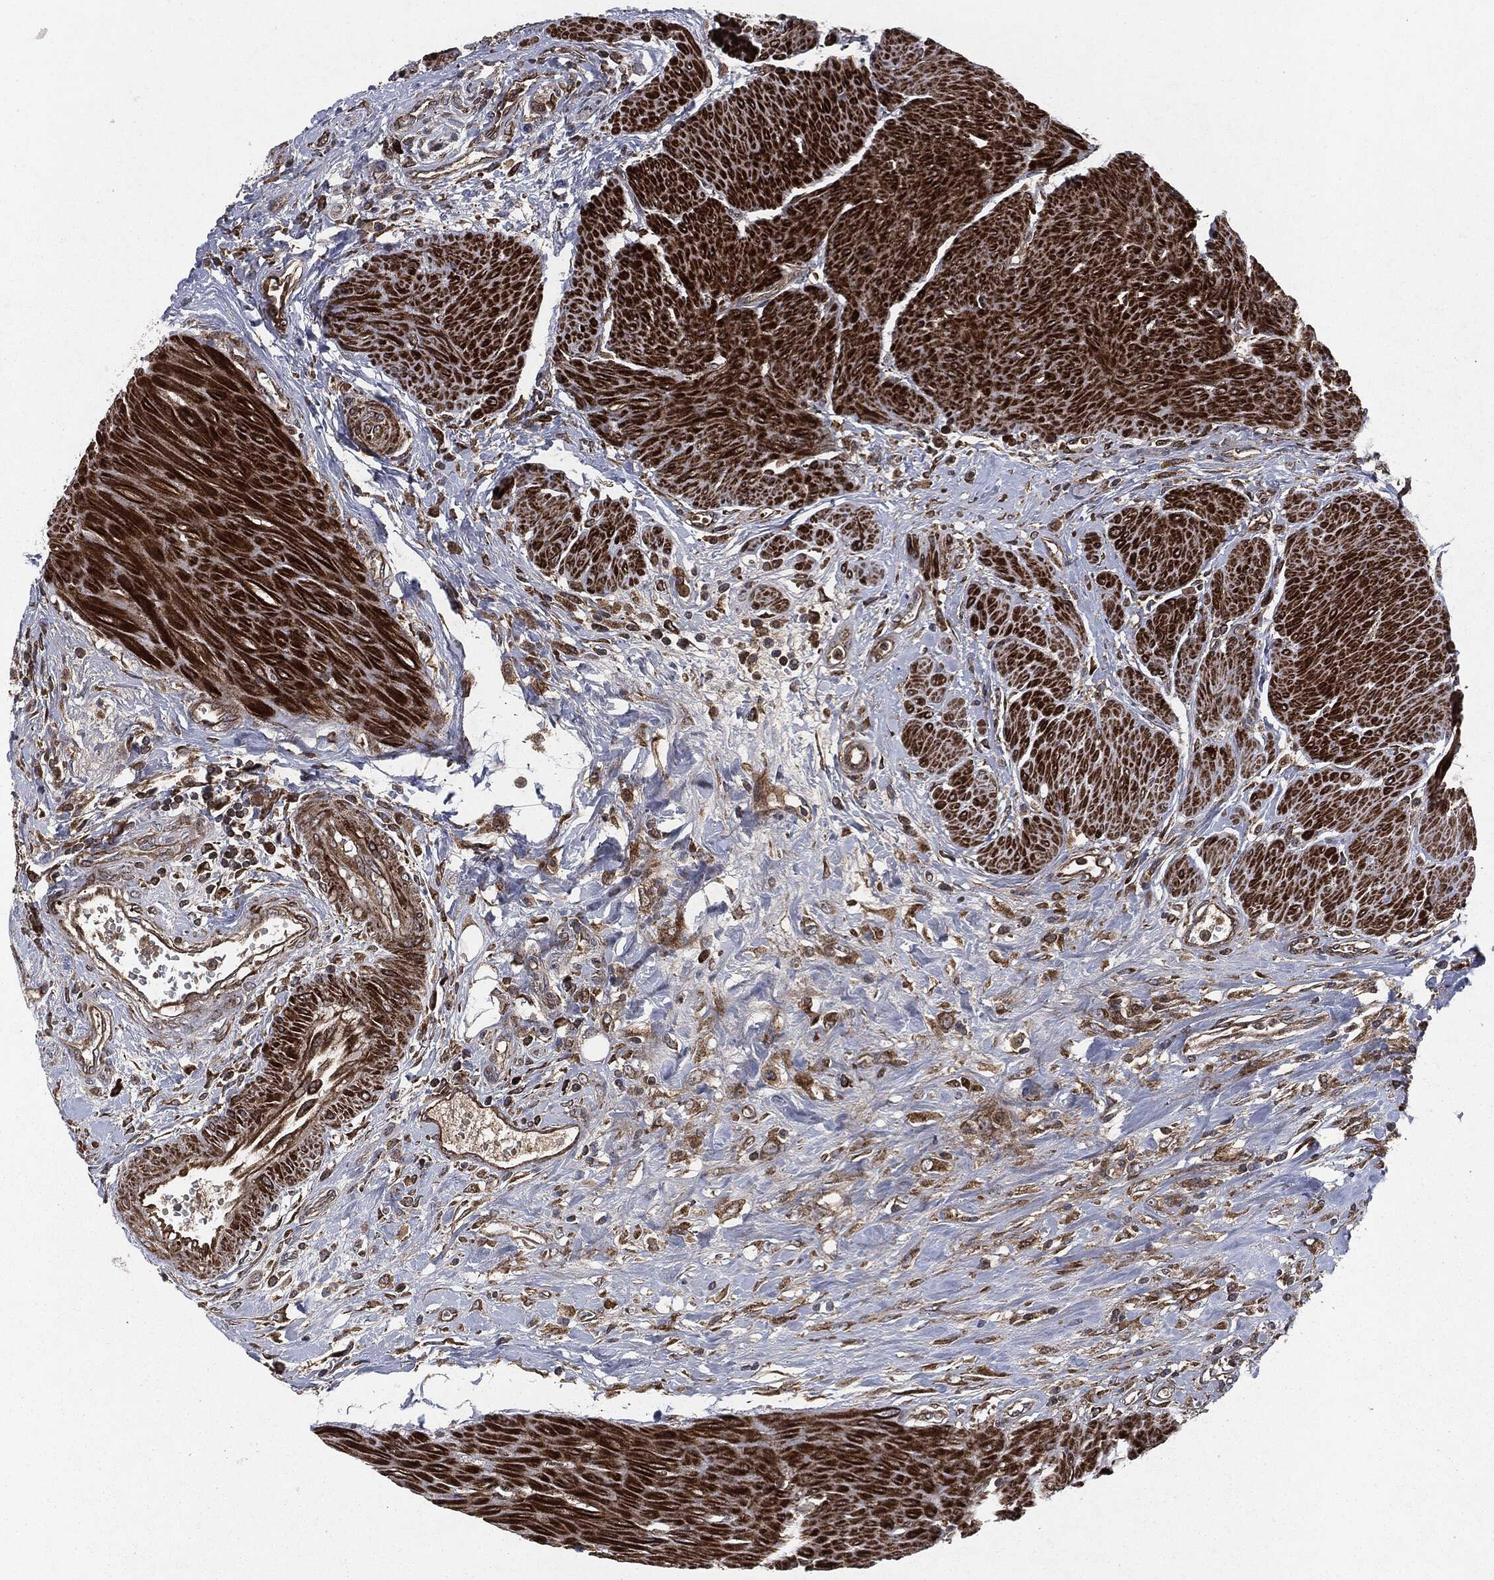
{"staining": {"intensity": "moderate", "quantity": ">75%", "location": "cytoplasmic/membranous"}, "tissue": "urothelial cancer", "cell_type": "Tumor cells", "image_type": "cancer", "snomed": [{"axis": "morphology", "description": "Urothelial carcinoma, High grade"}, {"axis": "topography", "description": "Urinary bladder"}], "caption": "Approximately >75% of tumor cells in urothelial cancer reveal moderate cytoplasmic/membranous protein staining as visualized by brown immunohistochemical staining.", "gene": "RAF1", "patient": {"sex": "male", "age": 35}}